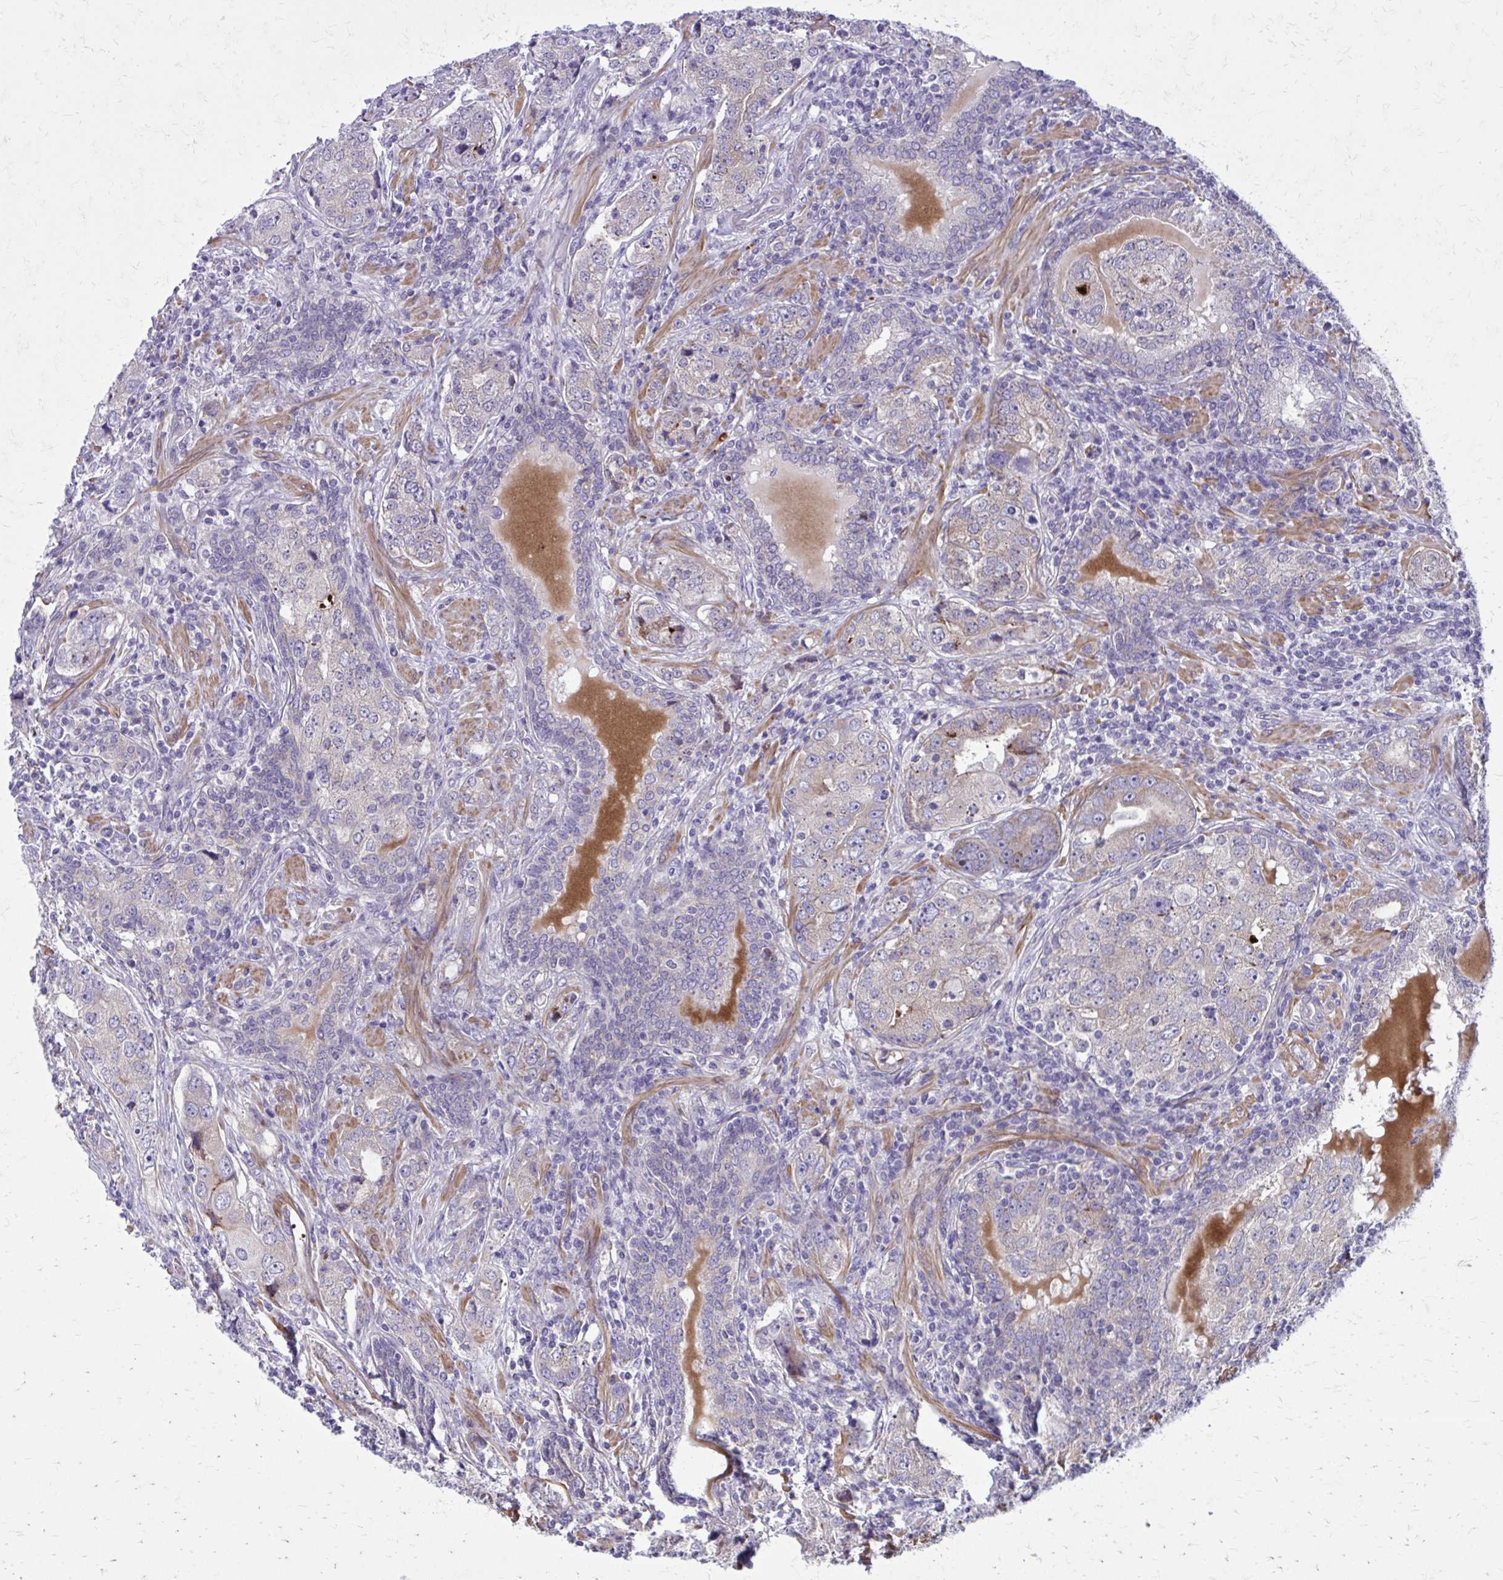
{"staining": {"intensity": "weak", "quantity": "<25%", "location": "cytoplasmic/membranous"}, "tissue": "prostate cancer", "cell_type": "Tumor cells", "image_type": "cancer", "snomed": [{"axis": "morphology", "description": "Adenocarcinoma, High grade"}, {"axis": "topography", "description": "Prostate"}], "caption": "The immunohistochemistry (IHC) micrograph has no significant positivity in tumor cells of prostate cancer (high-grade adenocarcinoma) tissue.", "gene": "GIGYF2", "patient": {"sex": "male", "age": 60}}